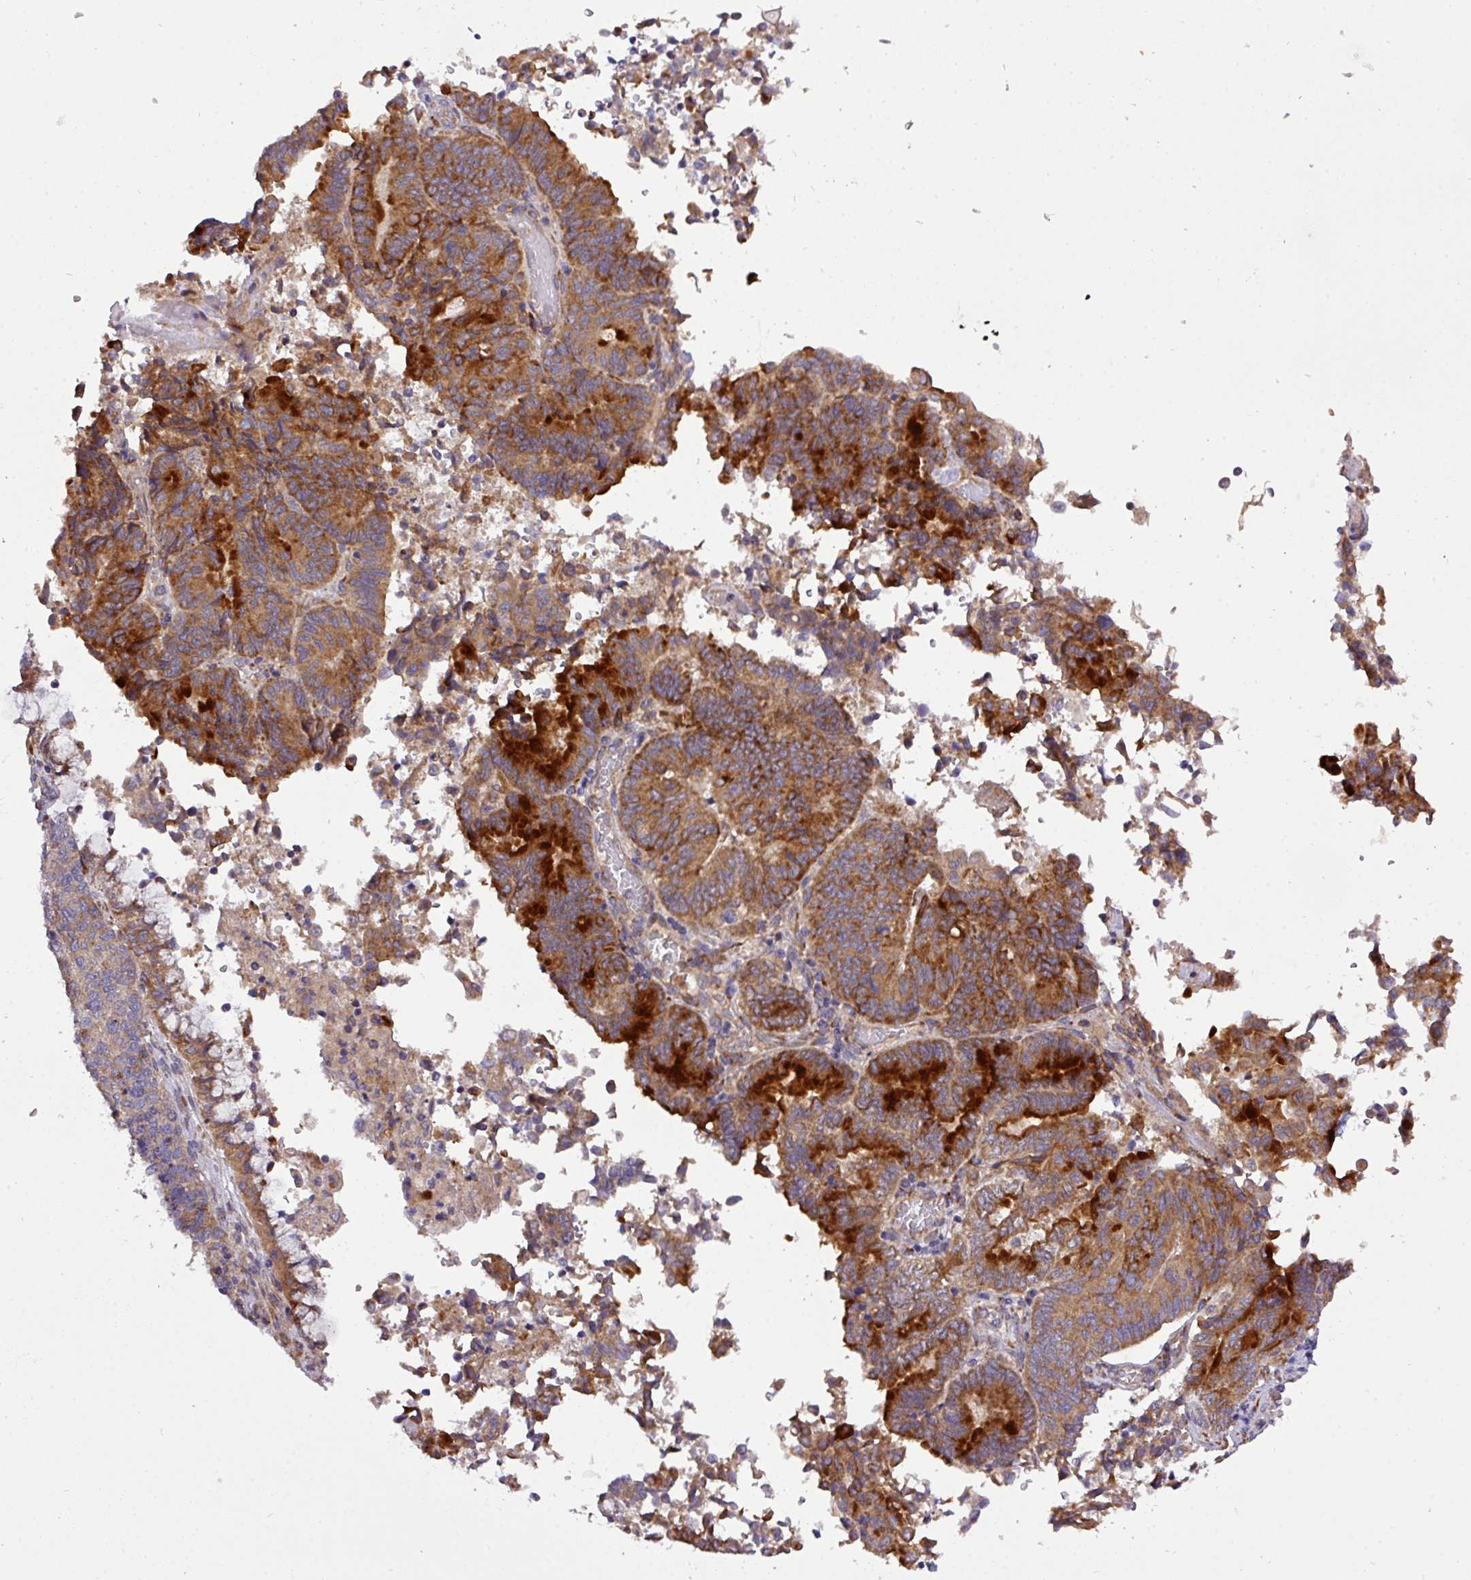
{"staining": {"intensity": "strong", "quantity": ">75%", "location": "cytoplasmic/membranous"}, "tissue": "endometrial cancer", "cell_type": "Tumor cells", "image_type": "cancer", "snomed": [{"axis": "morphology", "description": "Adenocarcinoma, NOS"}, {"axis": "topography", "description": "Endometrium"}], "caption": "An immunohistochemistry (IHC) histopathology image of neoplastic tissue is shown. Protein staining in brown shows strong cytoplasmic/membranous positivity in endometrial adenocarcinoma within tumor cells. Nuclei are stained in blue.", "gene": "TM2D2", "patient": {"sex": "female", "age": 80}}